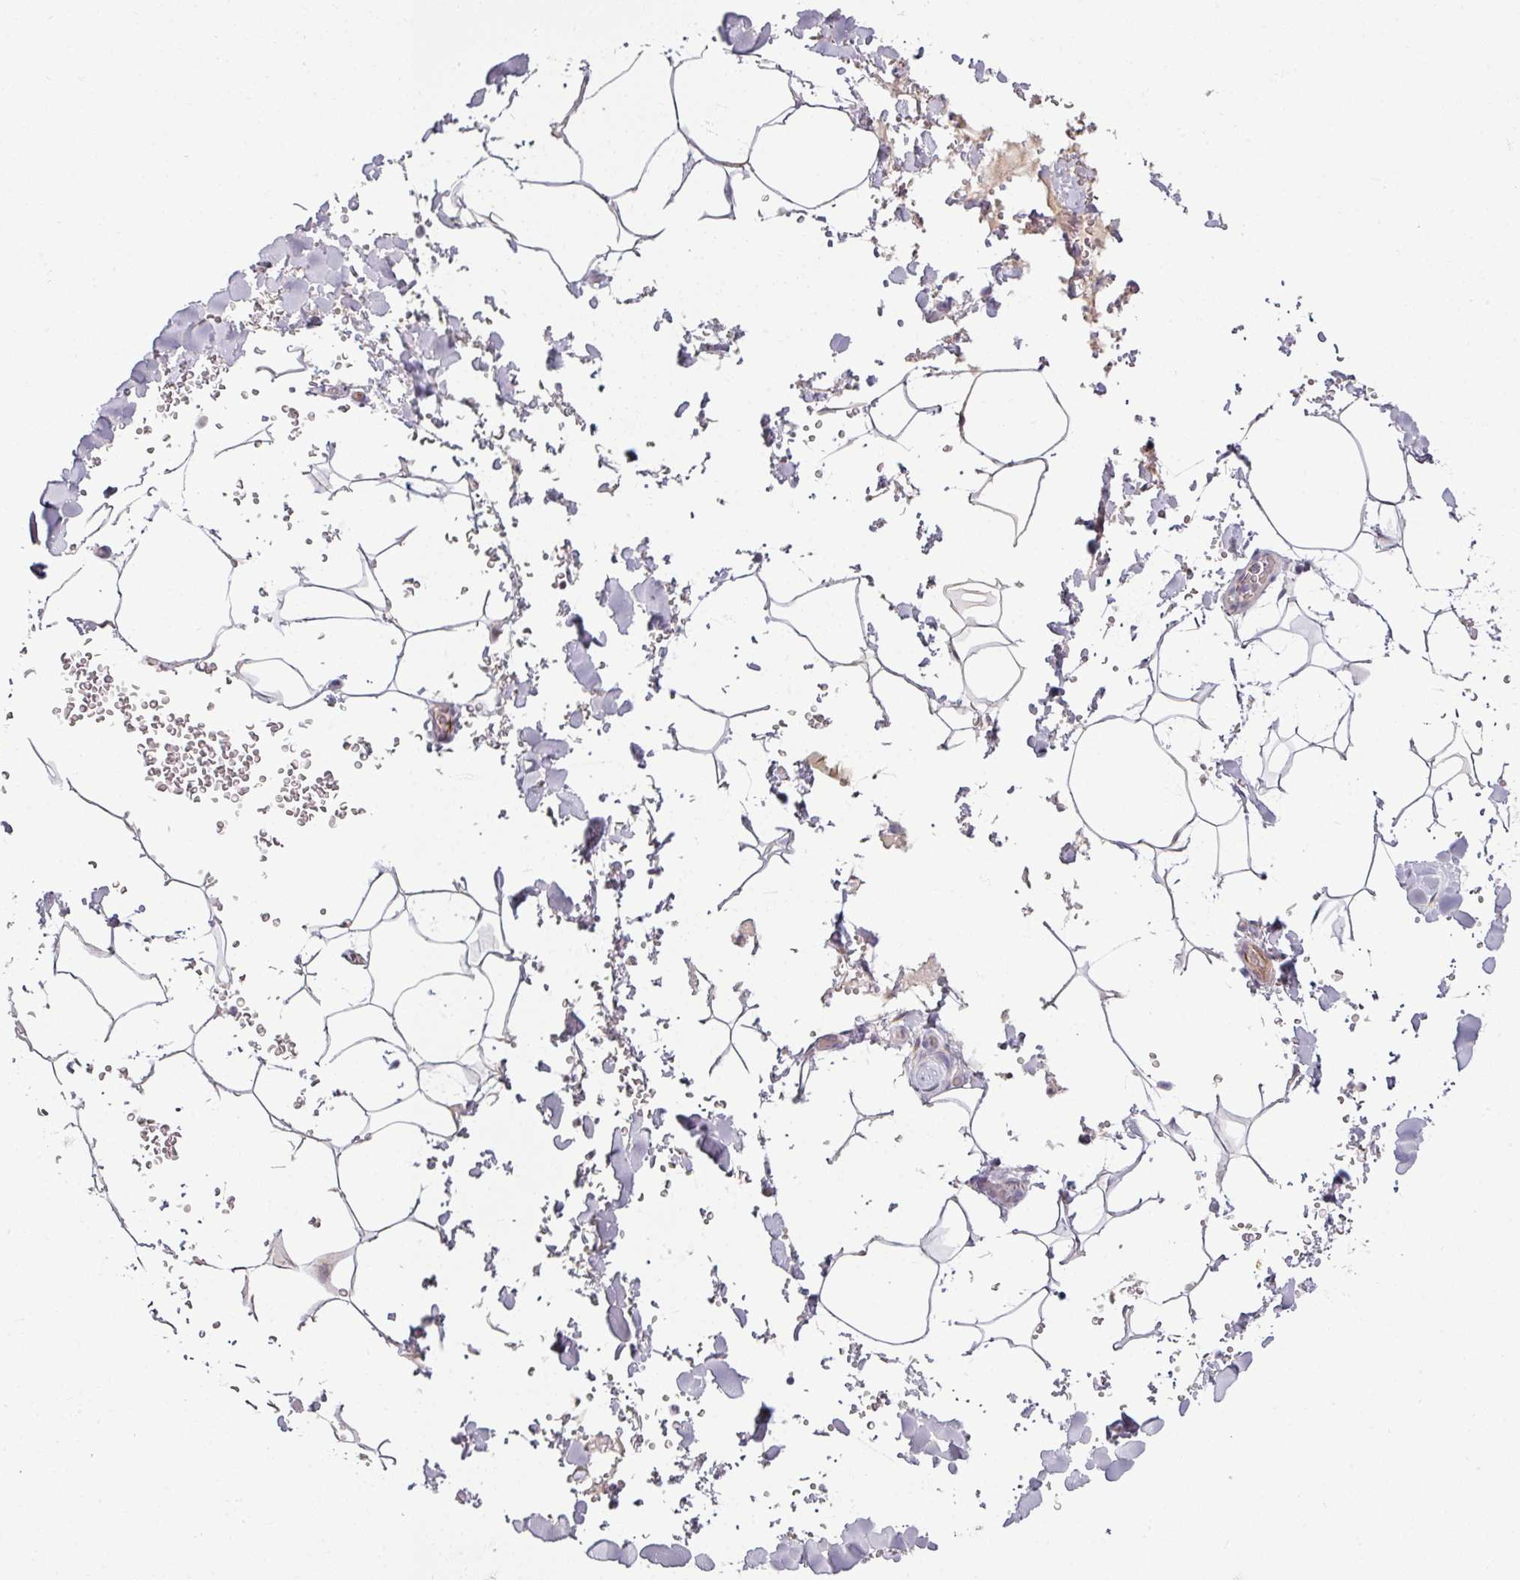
{"staining": {"intensity": "negative", "quantity": "none", "location": "none"}, "tissue": "adipose tissue", "cell_type": "Adipocytes", "image_type": "normal", "snomed": [{"axis": "morphology", "description": "Normal tissue, NOS"}, {"axis": "topography", "description": "Rectum"}, {"axis": "topography", "description": "Peripheral nerve tissue"}], "caption": "Immunohistochemistry (IHC) histopathology image of benign adipose tissue: adipose tissue stained with DAB (3,3'-diaminobenzidine) shows no significant protein staining in adipocytes. (DAB IHC visualized using brightfield microscopy, high magnification).", "gene": "UVSSA", "patient": {"sex": "female", "age": 69}}